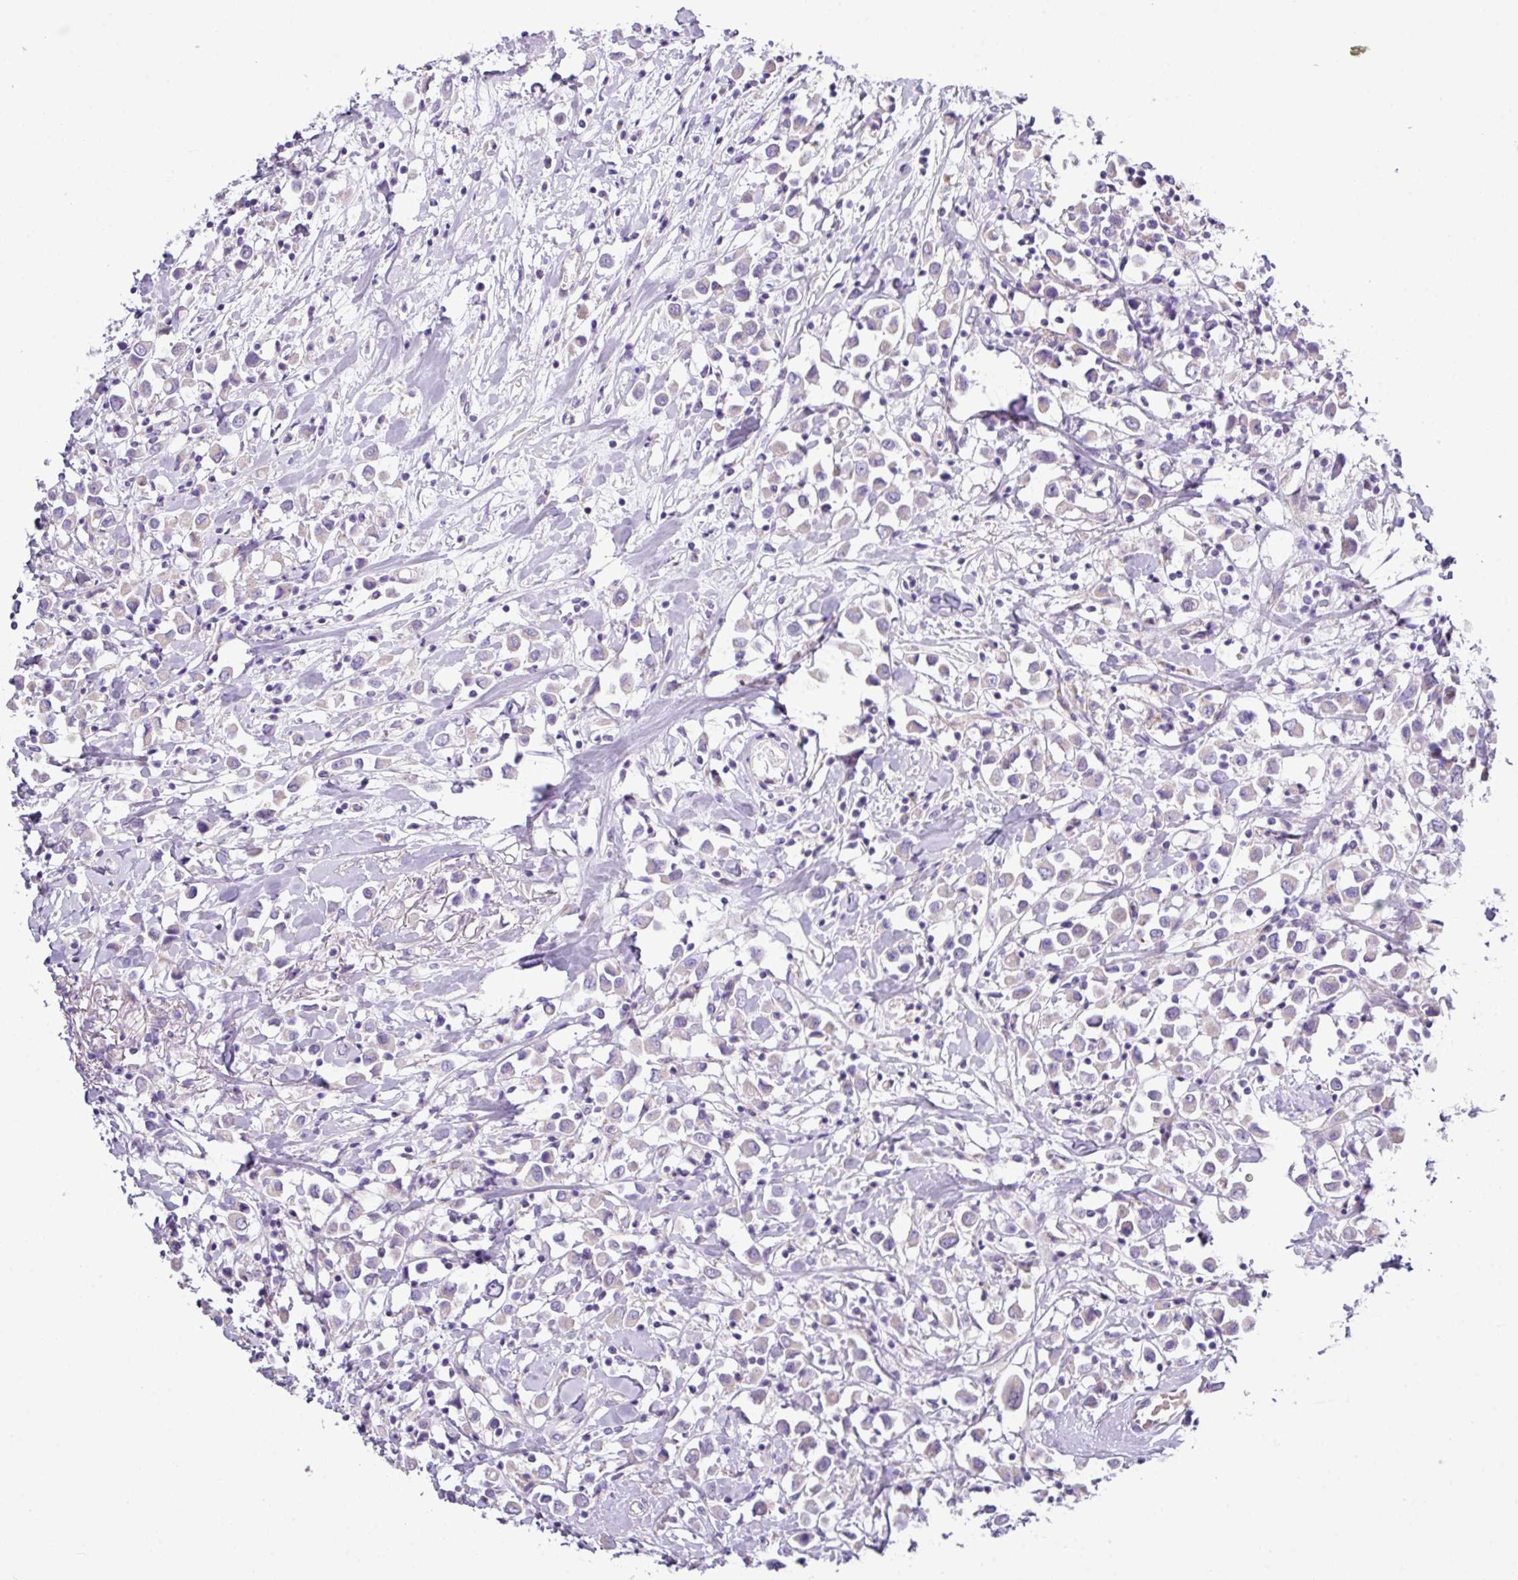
{"staining": {"intensity": "negative", "quantity": "none", "location": "none"}, "tissue": "breast cancer", "cell_type": "Tumor cells", "image_type": "cancer", "snomed": [{"axis": "morphology", "description": "Duct carcinoma"}, {"axis": "topography", "description": "Breast"}], "caption": "Tumor cells show no significant protein expression in breast cancer (intraductal carcinoma). The staining is performed using DAB brown chromogen with nuclei counter-stained in using hematoxylin.", "gene": "RGS16", "patient": {"sex": "female", "age": 61}}